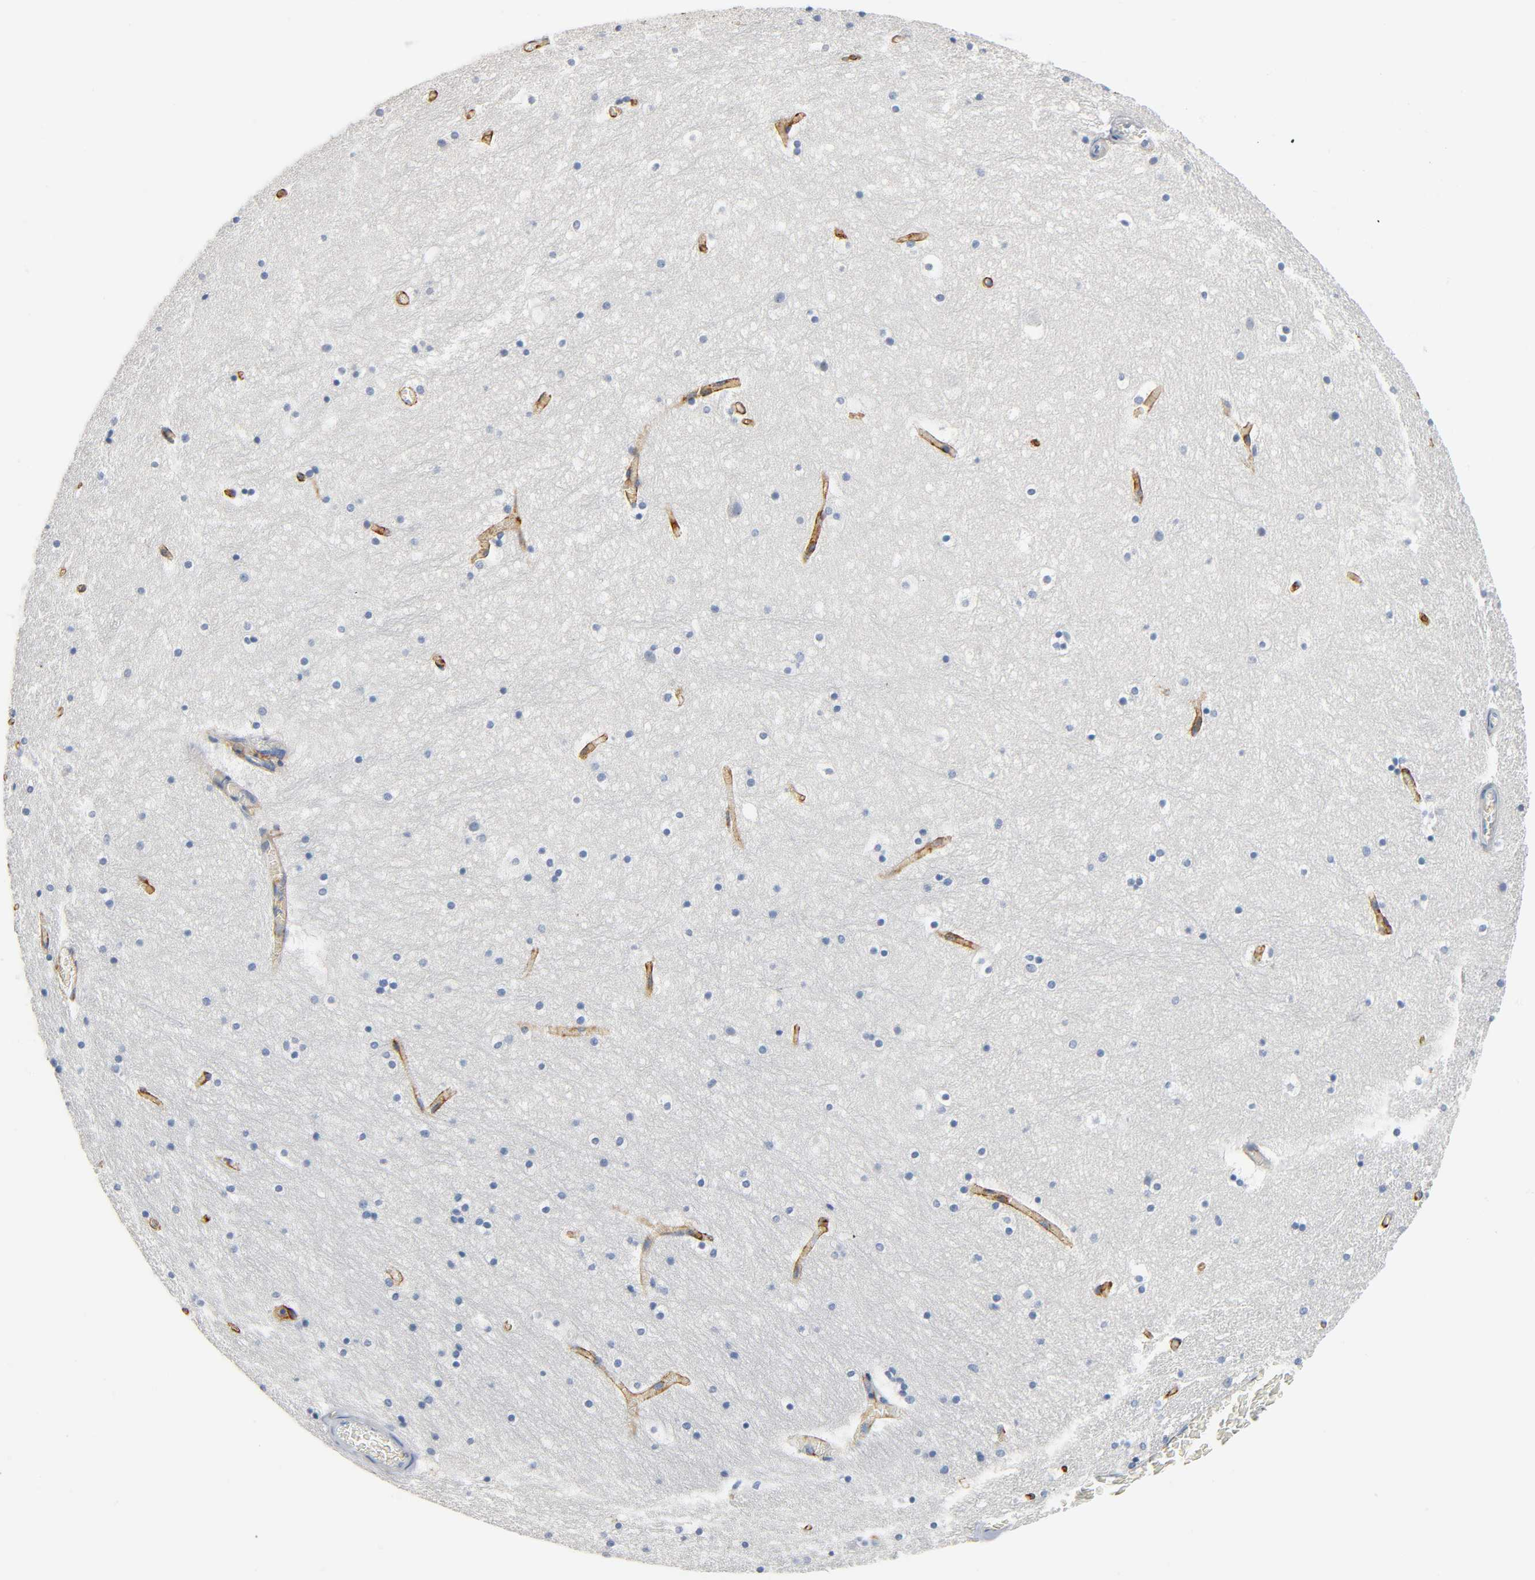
{"staining": {"intensity": "negative", "quantity": "none", "location": "none"}, "tissue": "hippocampus", "cell_type": "Glial cells", "image_type": "normal", "snomed": [{"axis": "morphology", "description": "Normal tissue, NOS"}, {"axis": "topography", "description": "Hippocampus"}], "caption": "Immunohistochemistry (IHC) micrograph of unremarkable hippocampus: hippocampus stained with DAB (3,3'-diaminobenzidine) reveals no significant protein expression in glial cells.", "gene": "ANPEP", "patient": {"sex": "male", "age": 45}}